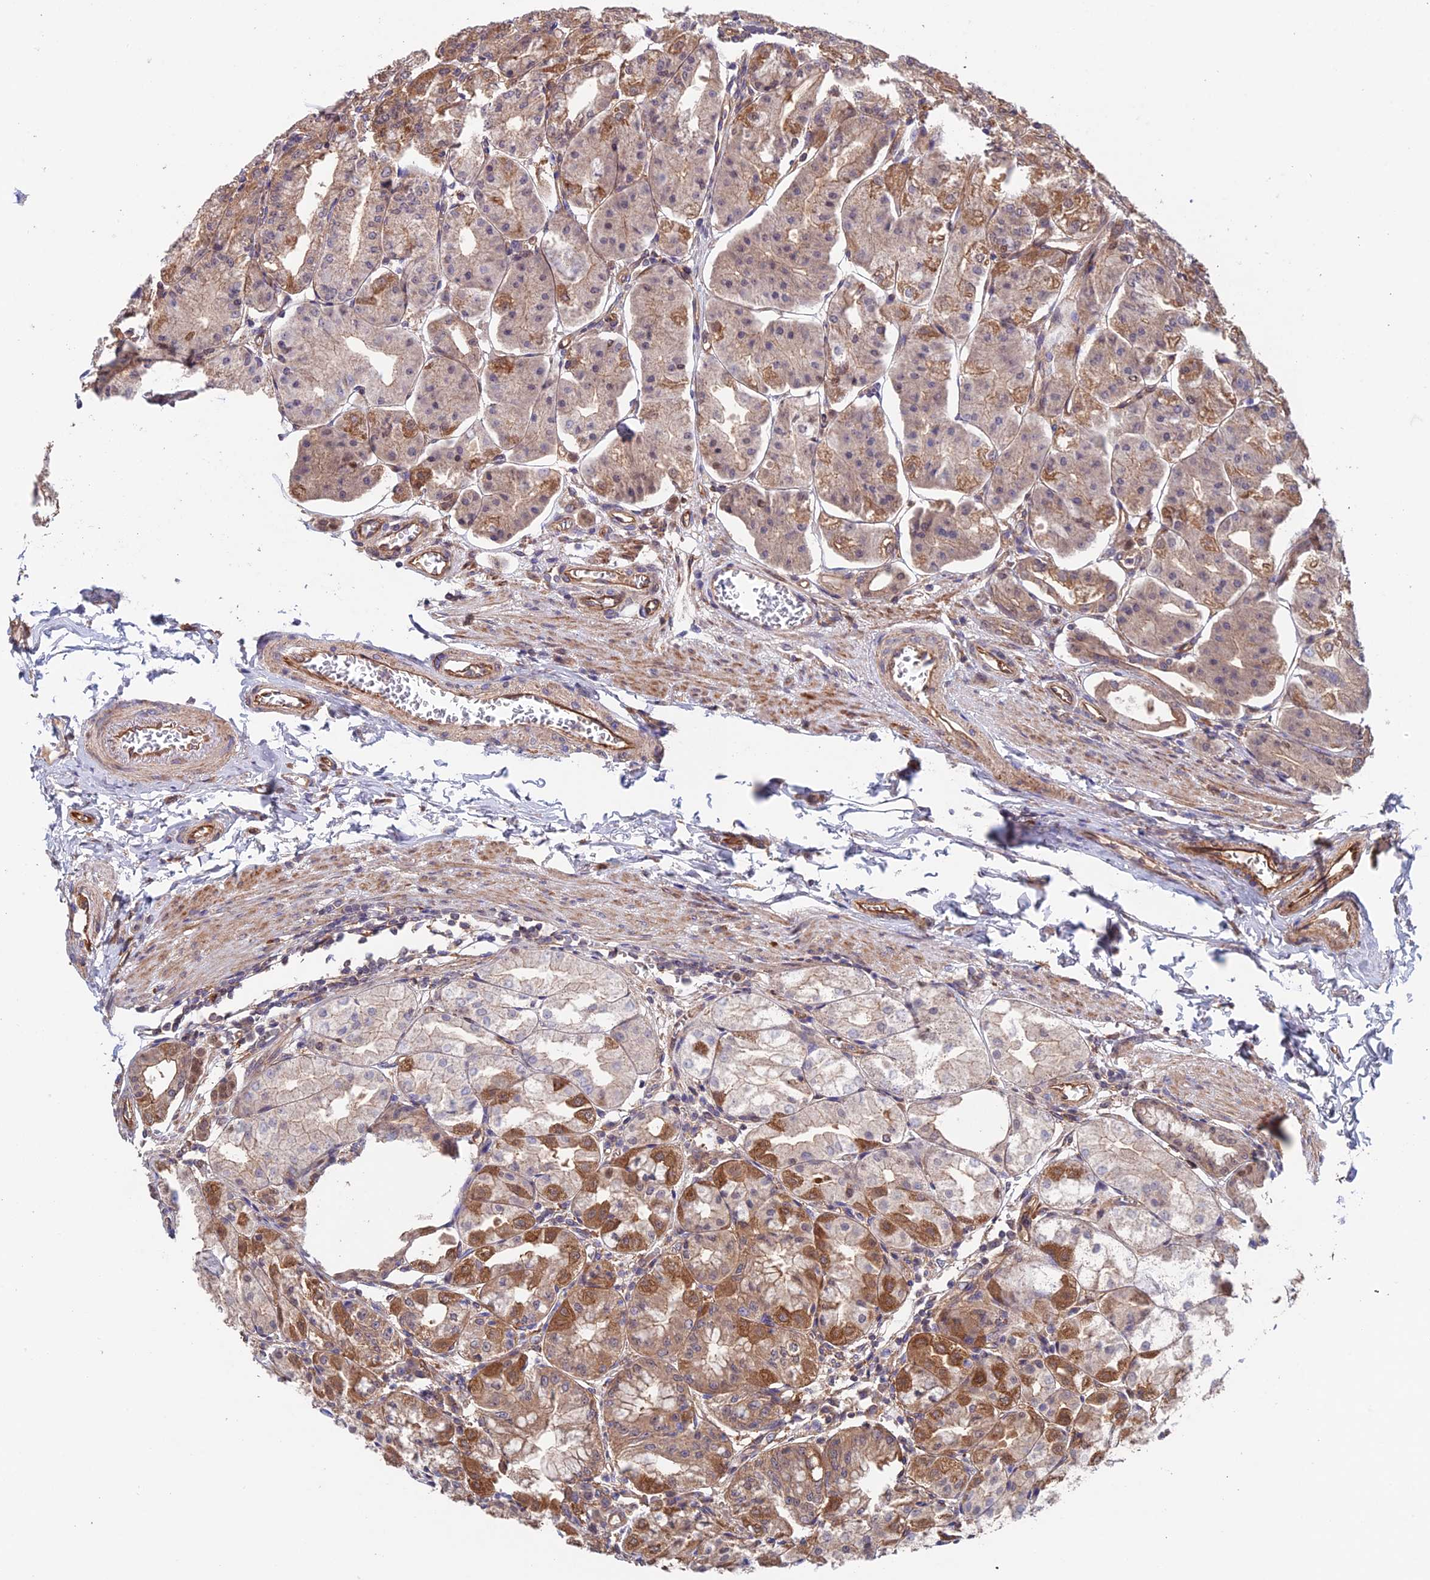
{"staining": {"intensity": "moderate", "quantity": ">75%", "location": "cytoplasmic/membranous"}, "tissue": "stomach", "cell_type": "Glandular cells", "image_type": "normal", "snomed": [{"axis": "morphology", "description": "Normal tissue, NOS"}, {"axis": "topography", "description": "Stomach, lower"}], "caption": "An image of human stomach stained for a protein demonstrates moderate cytoplasmic/membranous brown staining in glandular cells. (Brightfield microscopy of DAB IHC at high magnification).", "gene": "NUDT16L1", "patient": {"sex": "male", "age": 71}}